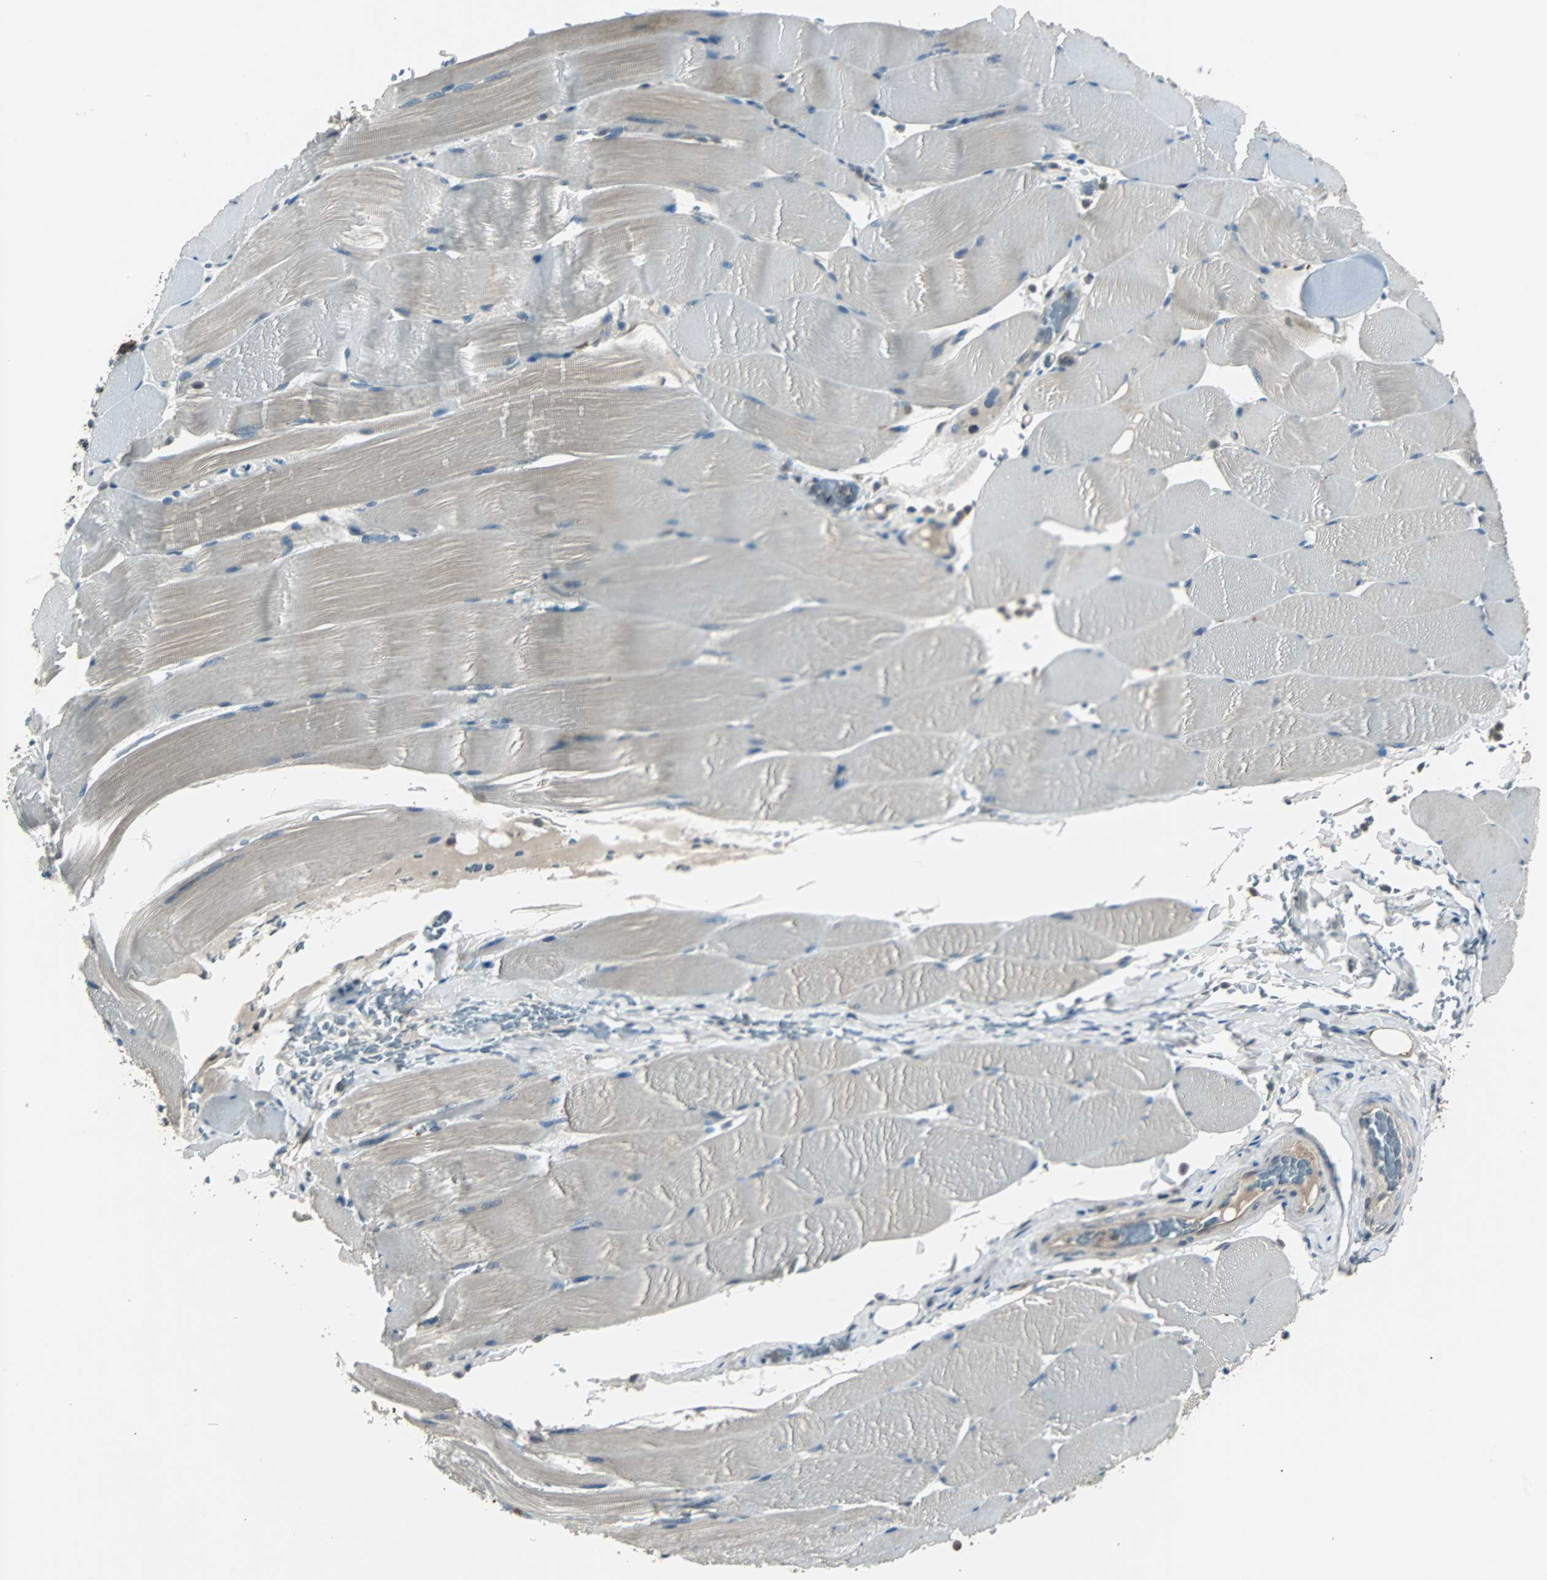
{"staining": {"intensity": "weak", "quantity": ">75%", "location": "cytoplasmic/membranous"}, "tissue": "skeletal muscle", "cell_type": "Myocytes", "image_type": "normal", "snomed": [{"axis": "morphology", "description": "Normal tissue, NOS"}, {"axis": "topography", "description": "Skeletal muscle"}], "caption": "Weak cytoplasmic/membranous positivity is appreciated in approximately >75% of myocytes in benign skeletal muscle. Immunohistochemistry (ihc) stains the protein of interest in brown and the nuclei are stained blue.", "gene": "ARF1", "patient": {"sex": "male", "age": 62}}